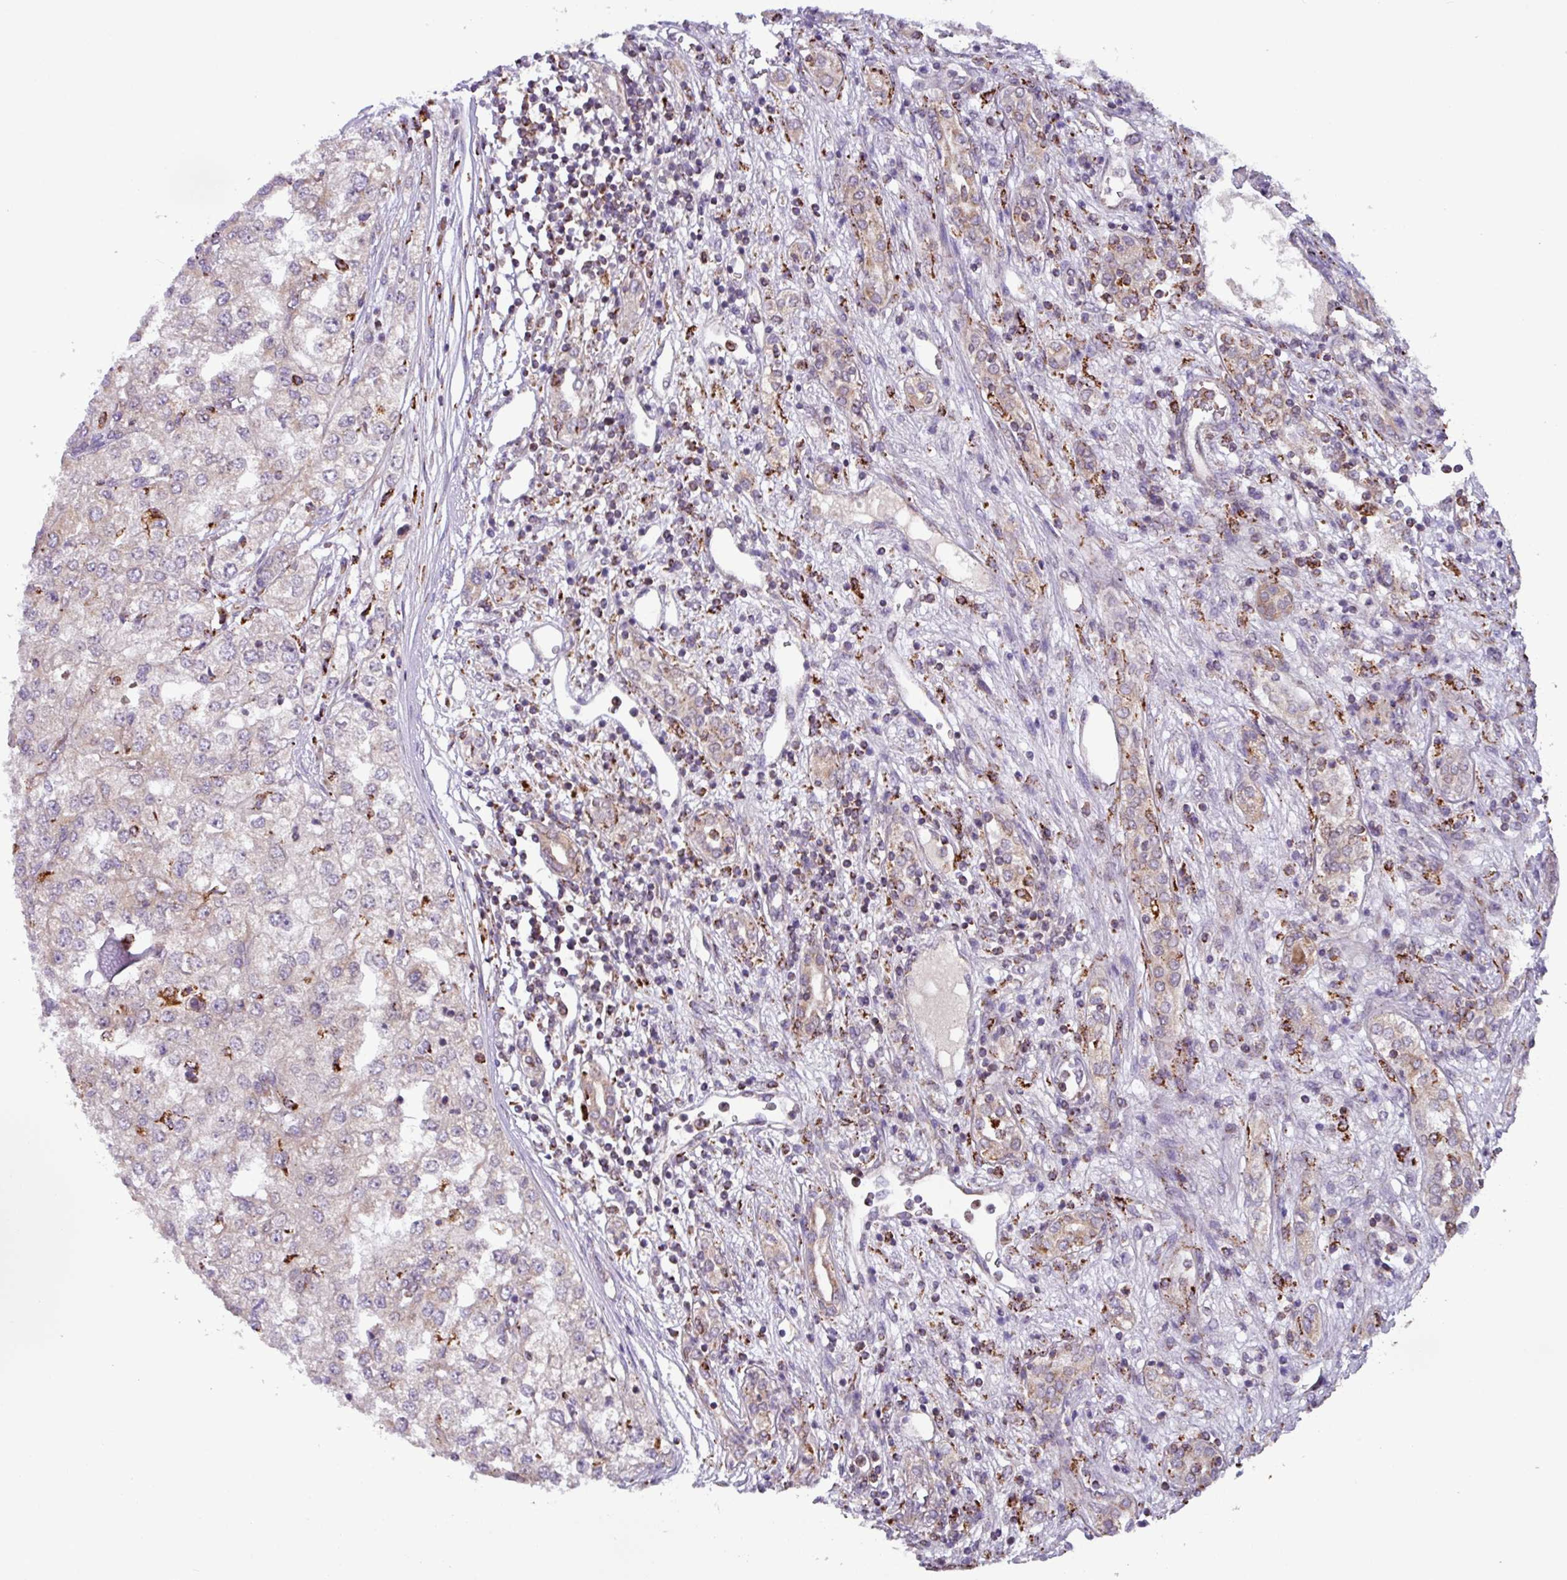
{"staining": {"intensity": "negative", "quantity": "none", "location": "none"}, "tissue": "renal cancer", "cell_type": "Tumor cells", "image_type": "cancer", "snomed": [{"axis": "morphology", "description": "Adenocarcinoma, NOS"}, {"axis": "topography", "description": "Kidney"}], "caption": "Immunohistochemical staining of human renal adenocarcinoma demonstrates no significant staining in tumor cells.", "gene": "AKIRIN1", "patient": {"sex": "female", "age": 54}}